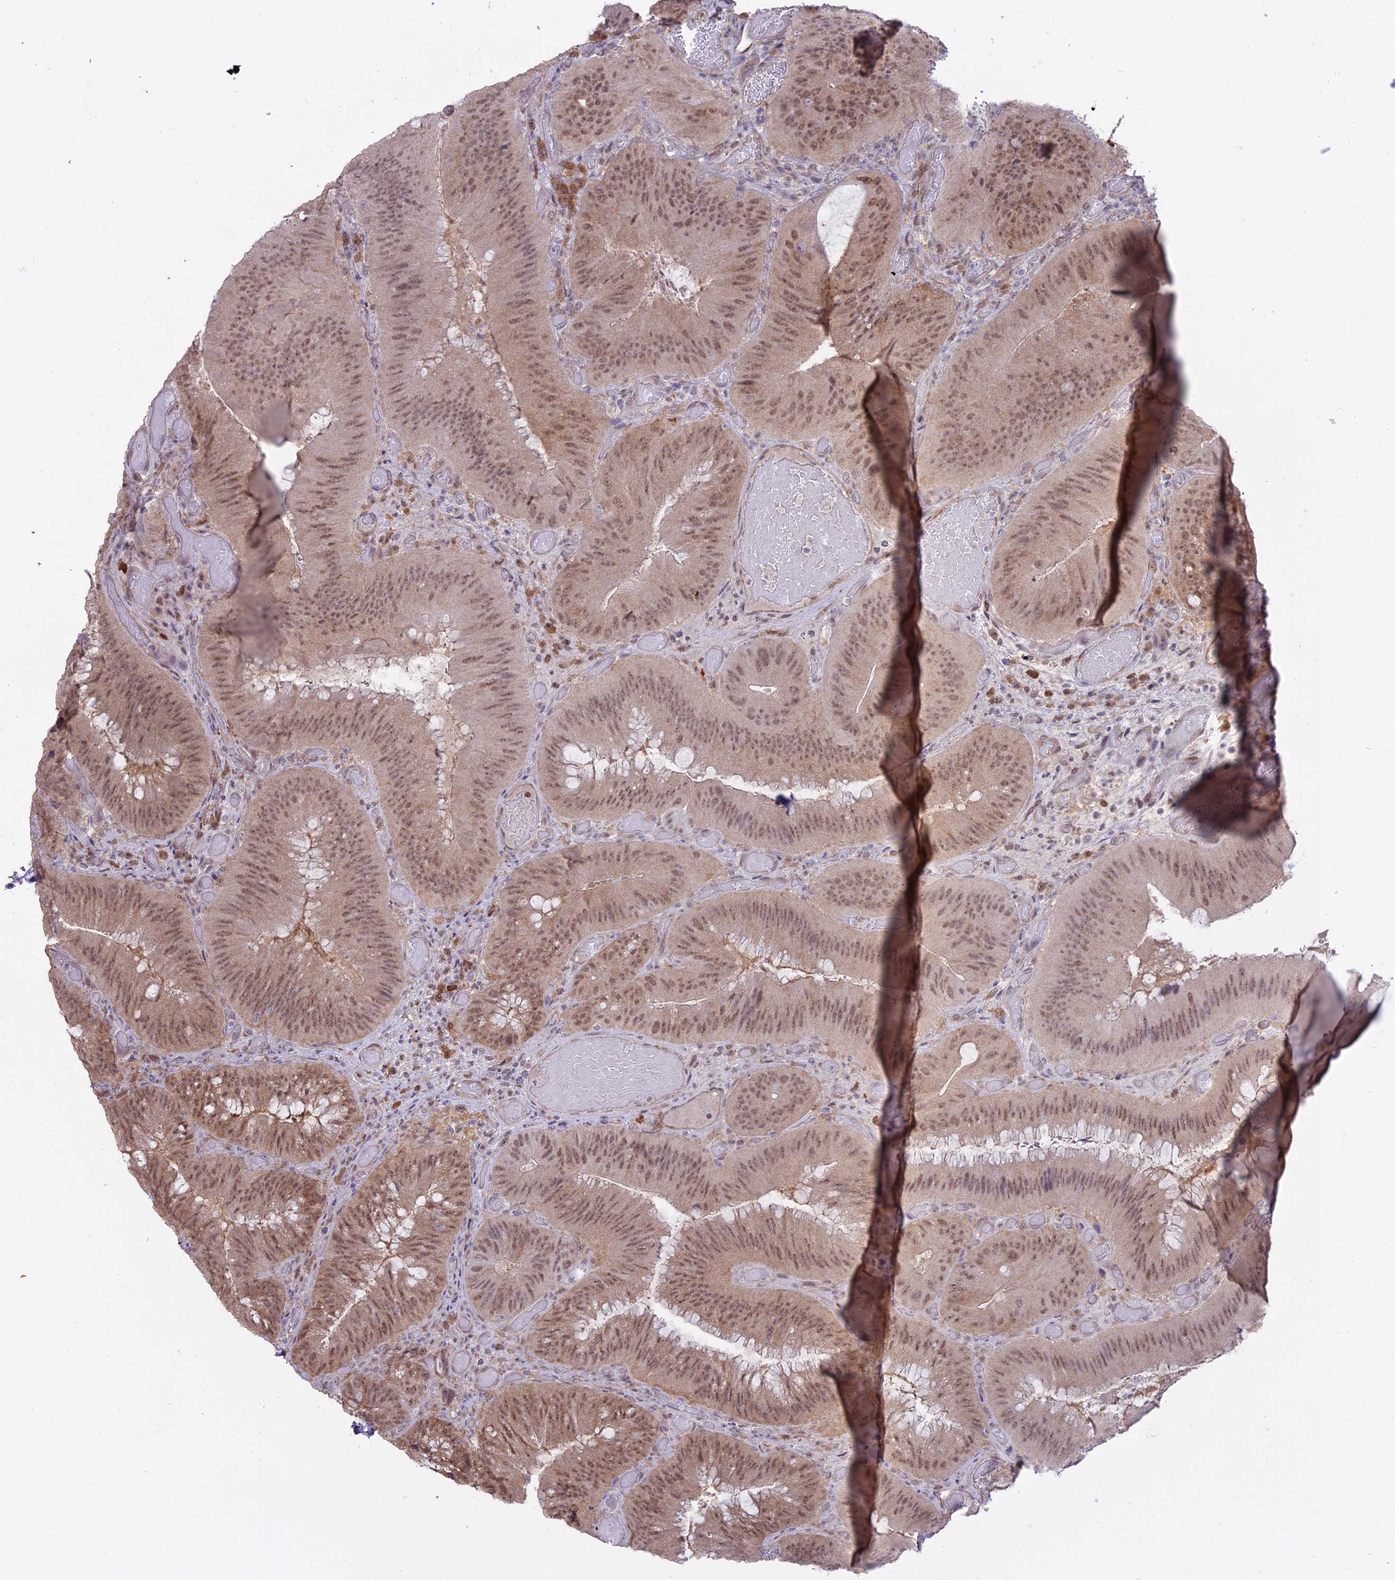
{"staining": {"intensity": "moderate", "quantity": ">75%", "location": "cytoplasmic/membranous,nuclear"}, "tissue": "colorectal cancer", "cell_type": "Tumor cells", "image_type": "cancer", "snomed": [{"axis": "morphology", "description": "Adenocarcinoma, NOS"}, {"axis": "topography", "description": "Colon"}], "caption": "Human colorectal cancer stained for a protein (brown) demonstrates moderate cytoplasmic/membranous and nuclear positive staining in approximately >75% of tumor cells.", "gene": "BLNK", "patient": {"sex": "female", "age": 43}}